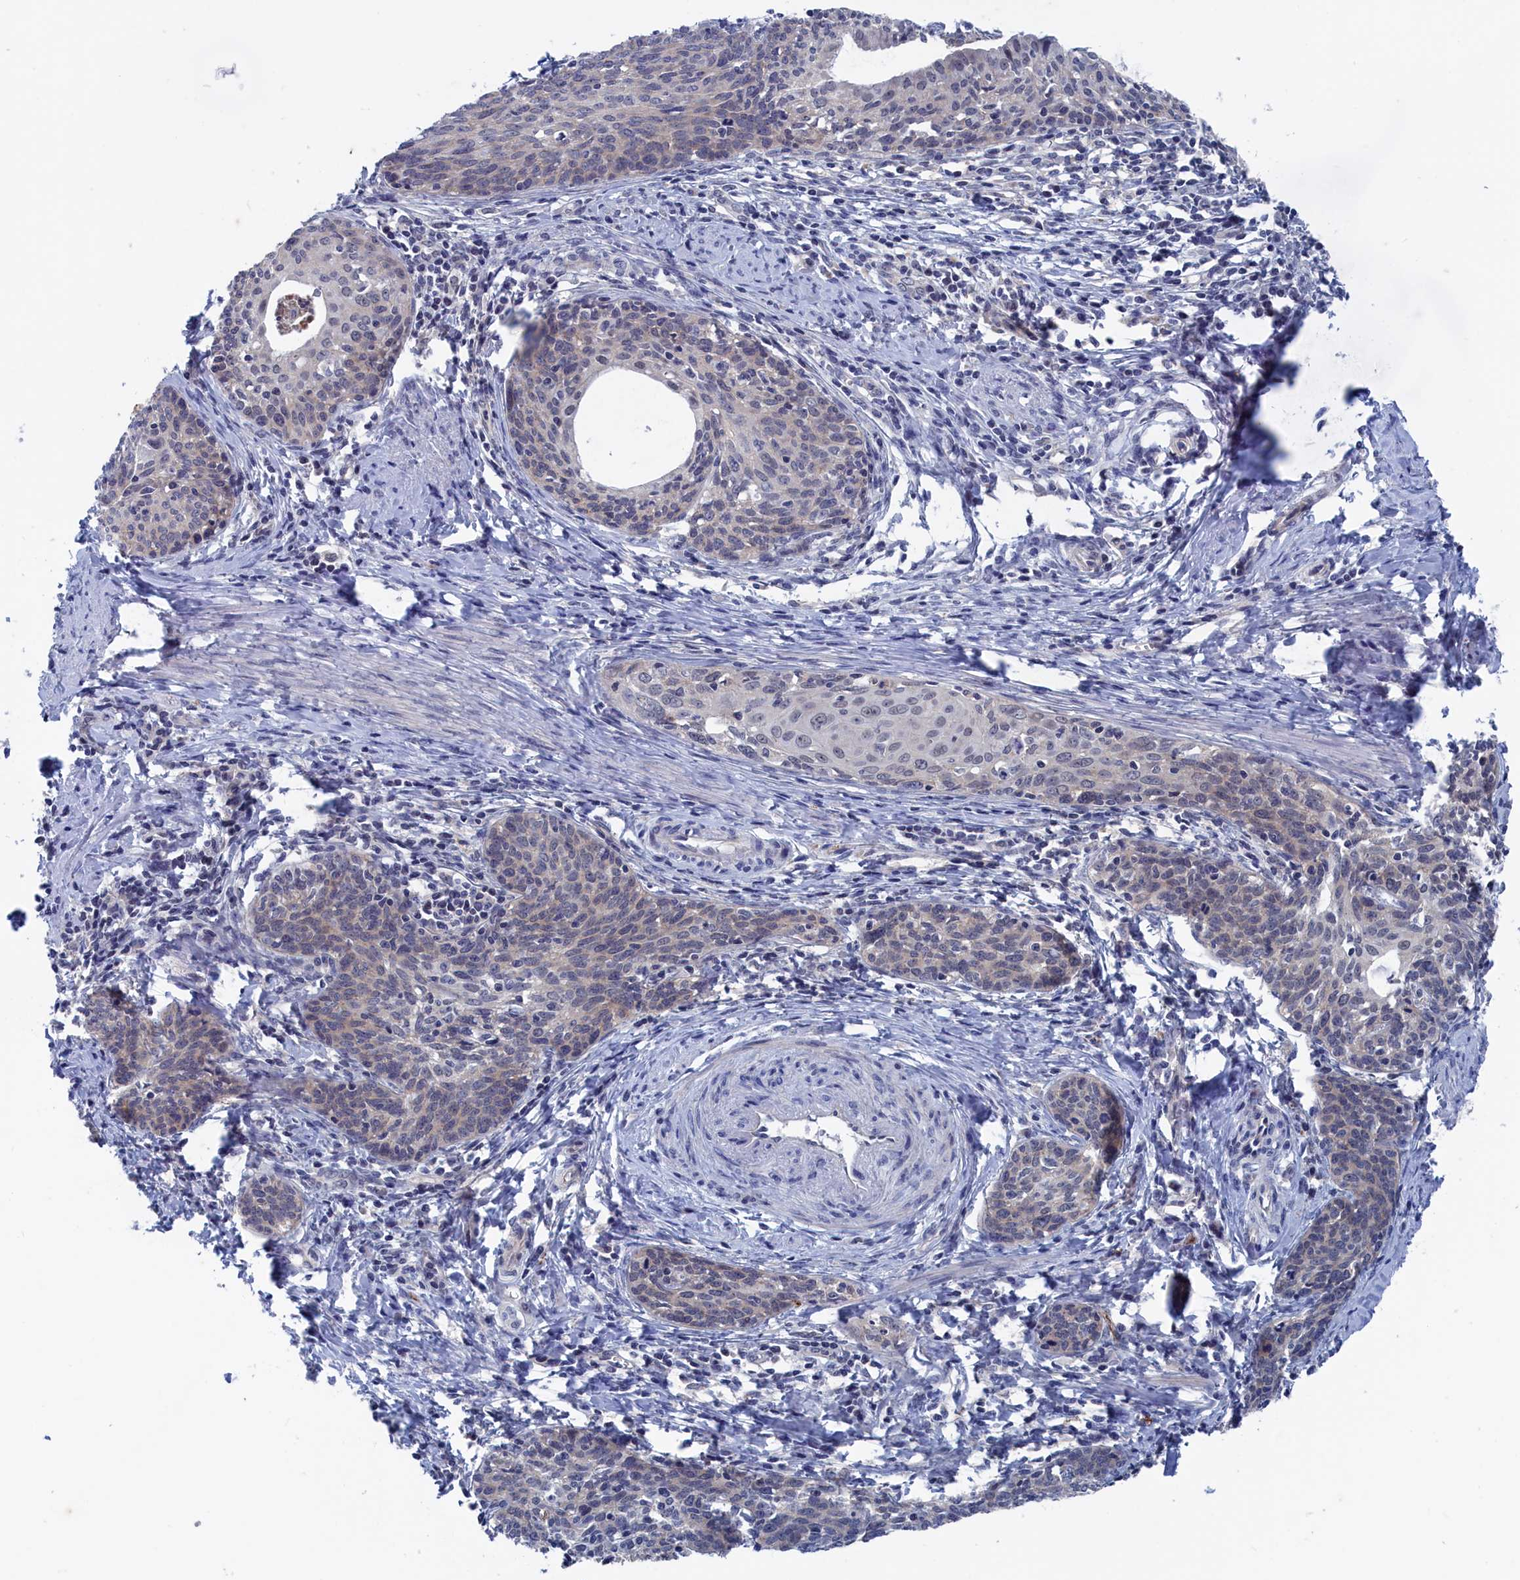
{"staining": {"intensity": "negative", "quantity": "none", "location": "none"}, "tissue": "cervical cancer", "cell_type": "Tumor cells", "image_type": "cancer", "snomed": [{"axis": "morphology", "description": "Squamous cell carcinoma, NOS"}, {"axis": "topography", "description": "Cervix"}], "caption": "High magnification brightfield microscopy of cervical squamous cell carcinoma stained with DAB (3,3'-diaminobenzidine) (brown) and counterstained with hematoxylin (blue): tumor cells show no significant expression.", "gene": "MARCHF3", "patient": {"sex": "female", "age": 52}}